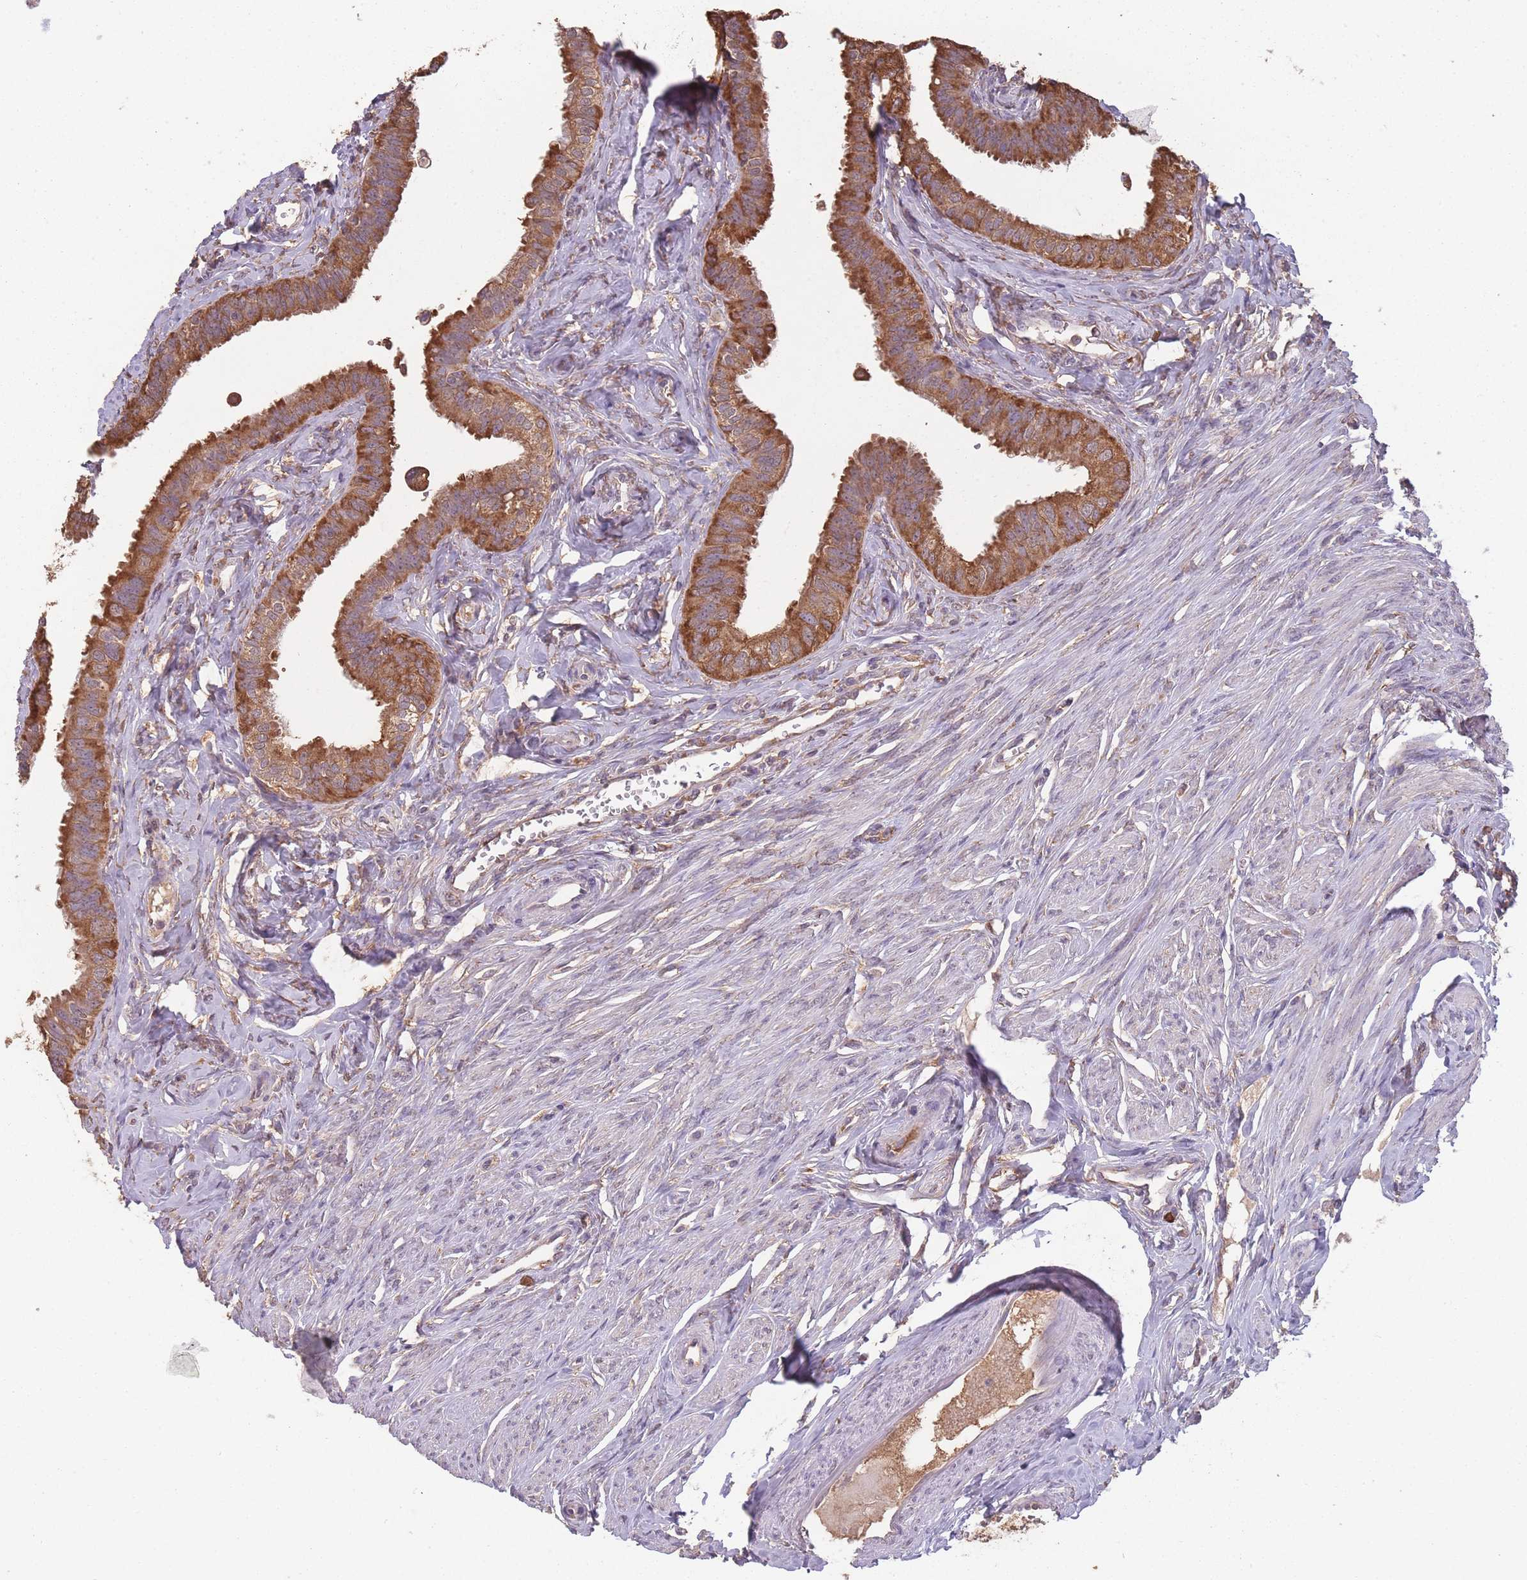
{"staining": {"intensity": "moderate", "quantity": ">75%", "location": "cytoplasmic/membranous"}, "tissue": "fallopian tube", "cell_type": "Glandular cells", "image_type": "normal", "snomed": [{"axis": "morphology", "description": "Normal tissue, NOS"}, {"axis": "morphology", "description": "Carcinoma, NOS"}, {"axis": "topography", "description": "Fallopian tube"}, {"axis": "topography", "description": "Ovary"}], "caption": "Brown immunohistochemical staining in unremarkable fallopian tube shows moderate cytoplasmic/membranous staining in about >75% of glandular cells.", "gene": "SANBR", "patient": {"sex": "female", "age": 59}}